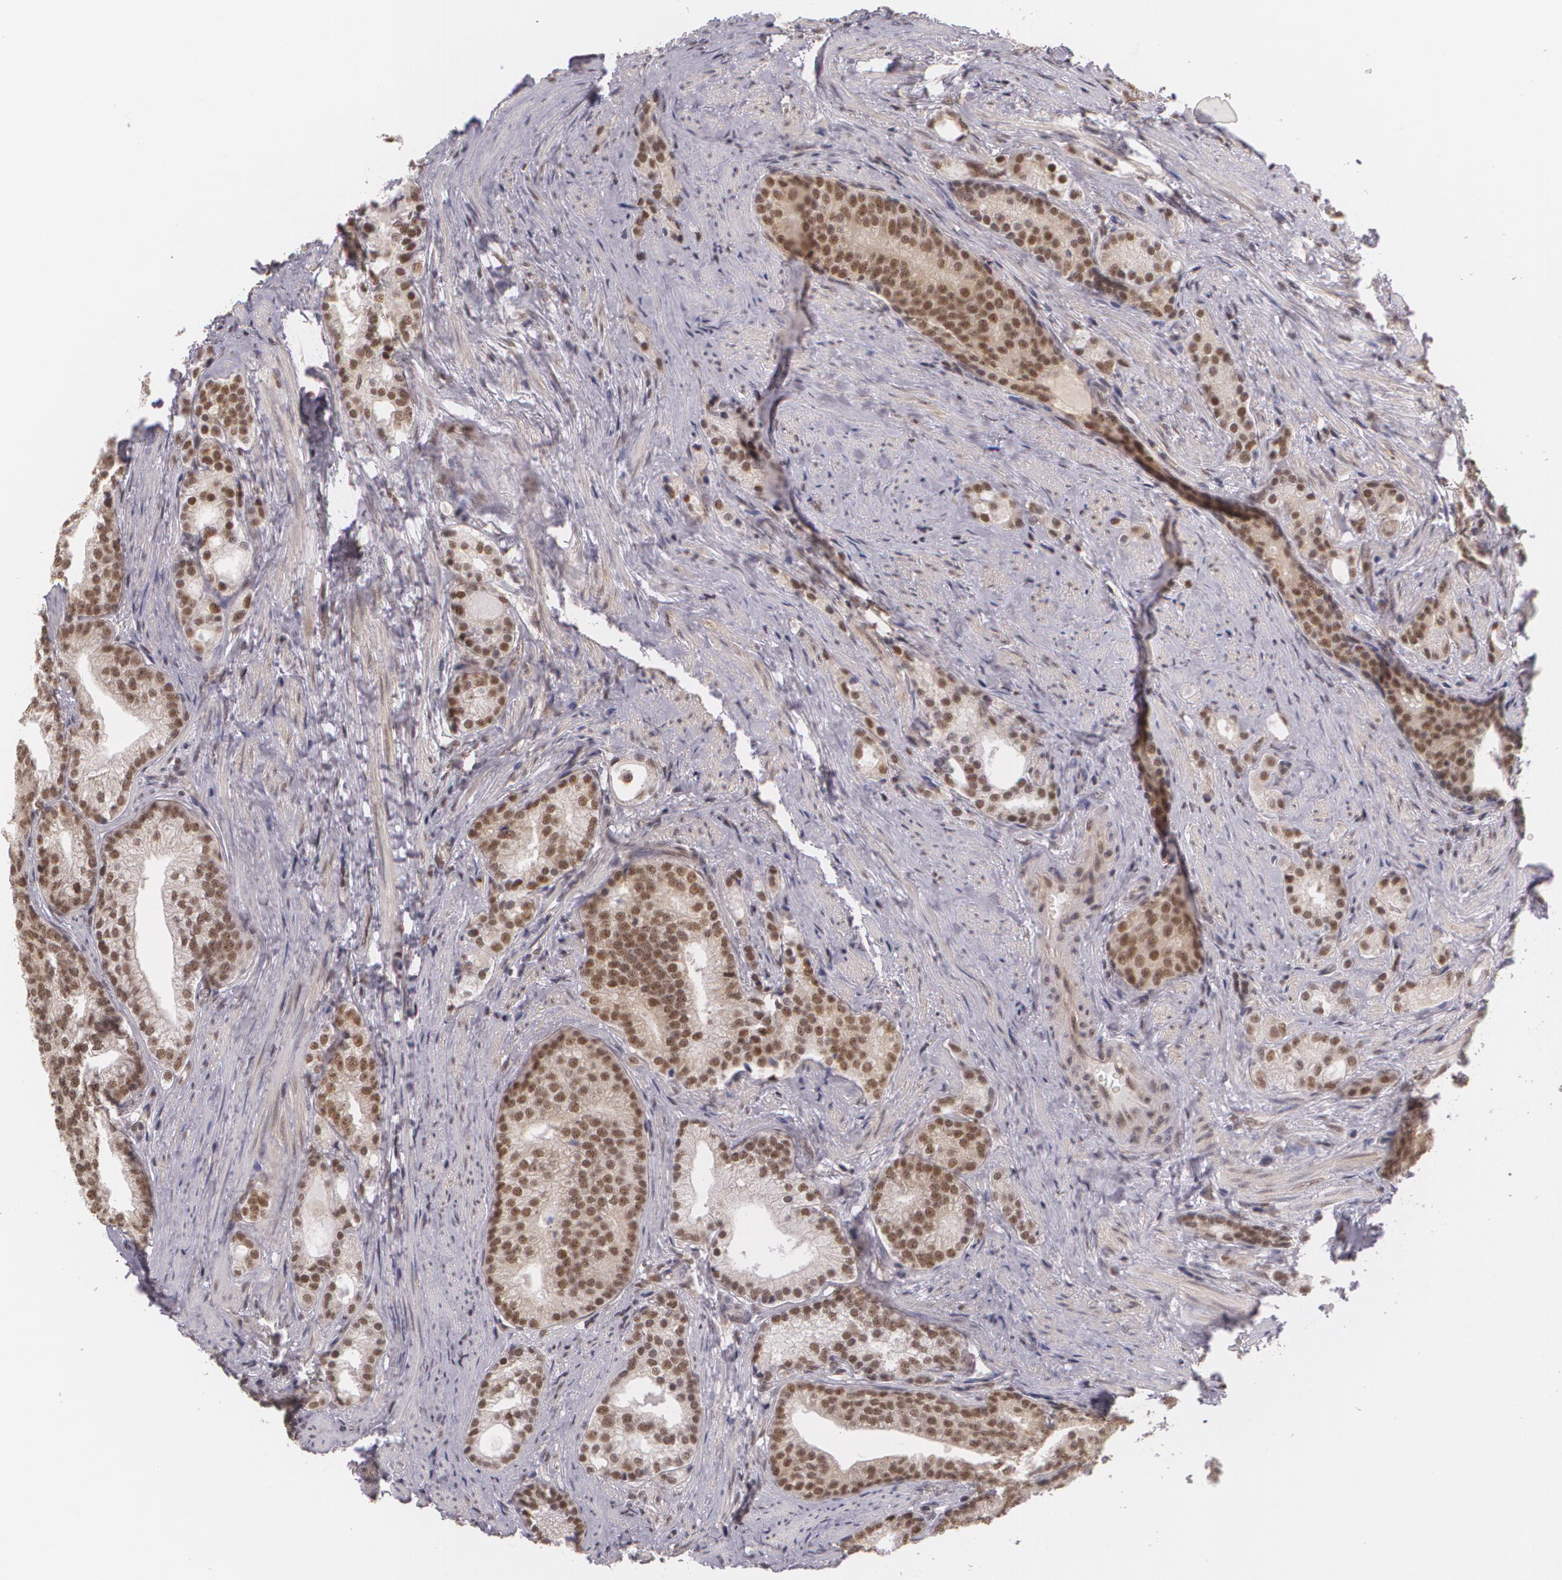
{"staining": {"intensity": "moderate", "quantity": ">75%", "location": "nuclear"}, "tissue": "prostate cancer", "cell_type": "Tumor cells", "image_type": "cancer", "snomed": [{"axis": "morphology", "description": "Adenocarcinoma, Low grade"}, {"axis": "topography", "description": "Prostate"}], "caption": "IHC image of neoplastic tissue: prostate adenocarcinoma (low-grade) stained using immunohistochemistry displays medium levels of moderate protein expression localized specifically in the nuclear of tumor cells, appearing as a nuclear brown color.", "gene": "ALX1", "patient": {"sex": "male", "age": 71}}